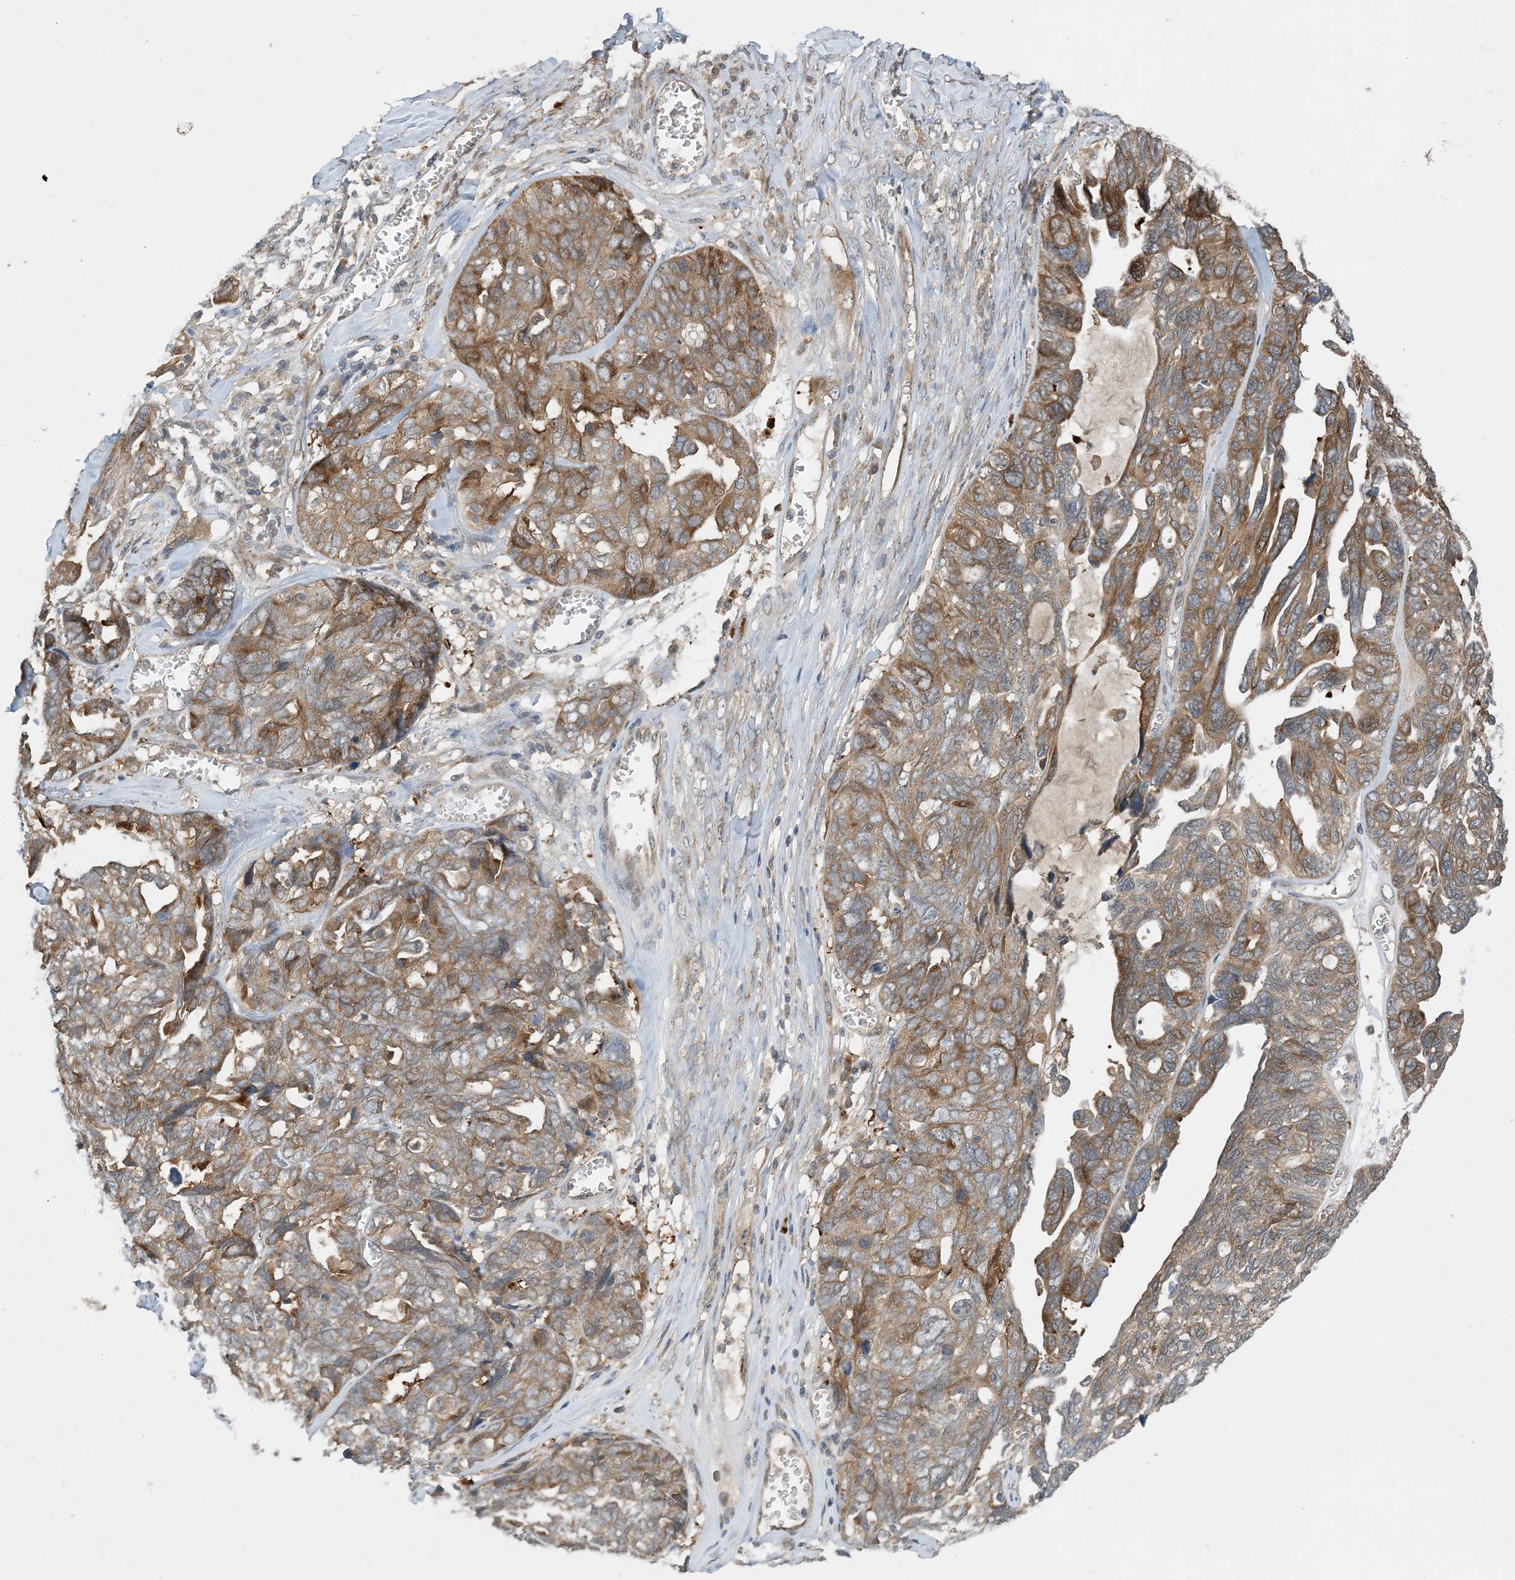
{"staining": {"intensity": "moderate", "quantity": ">75%", "location": "cytoplasmic/membranous"}, "tissue": "ovarian cancer", "cell_type": "Tumor cells", "image_type": "cancer", "snomed": [{"axis": "morphology", "description": "Cystadenocarcinoma, serous, NOS"}, {"axis": "topography", "description": "Ovary"}], "caption": "A histopathology image of human ovarian cancer (serous cystadenocarcinoma) stained for a protein displays moderate cytoplasmic/membranous brown staining in tumor cells.", "gene": "TINAG", "patient": {"sex": "female", "age": 79}}